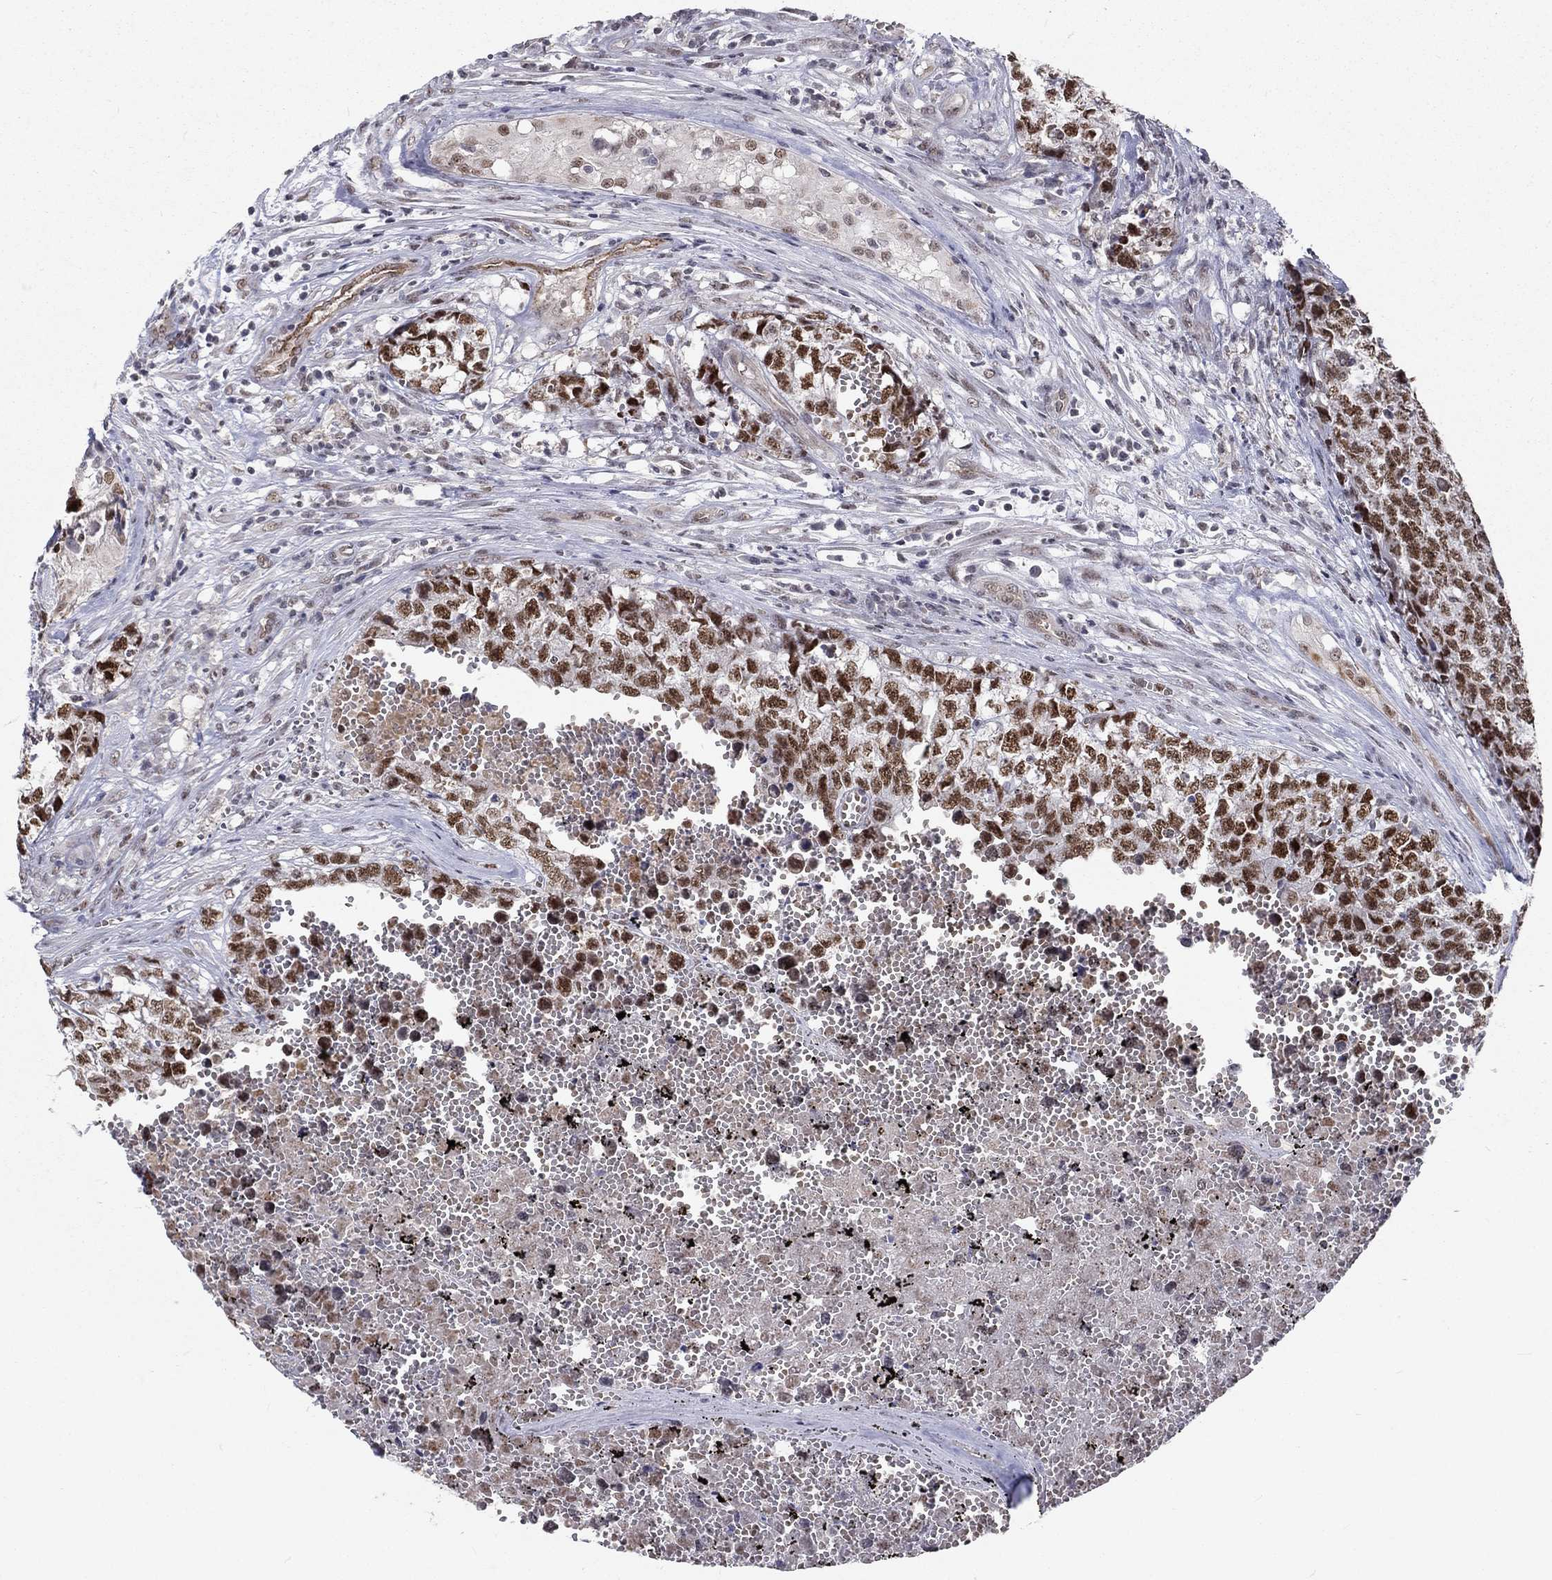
{"staining": {"intensity": "strong", "quantity": ">75%", "location": "nuclear"}, "tissue": "testis cancer", "cell_type": "Tumor cells", "image_type": "cancer", "snomed": [{"axis": "morphology", "description": "Seminoma, NOS"}, {"axis": "morphology", "description": "Carcinoma, Embryonal, NOS"}, {"axis": "topography", "description": "Testis"}], "caption": "A histopathology image of testis cancer (embryonal carcinoma) stained for a protein displays strong nuclear brown staining in tumor cells.", "gene": "ZBED1", "patient": {"sex": "male", "age": 22}}